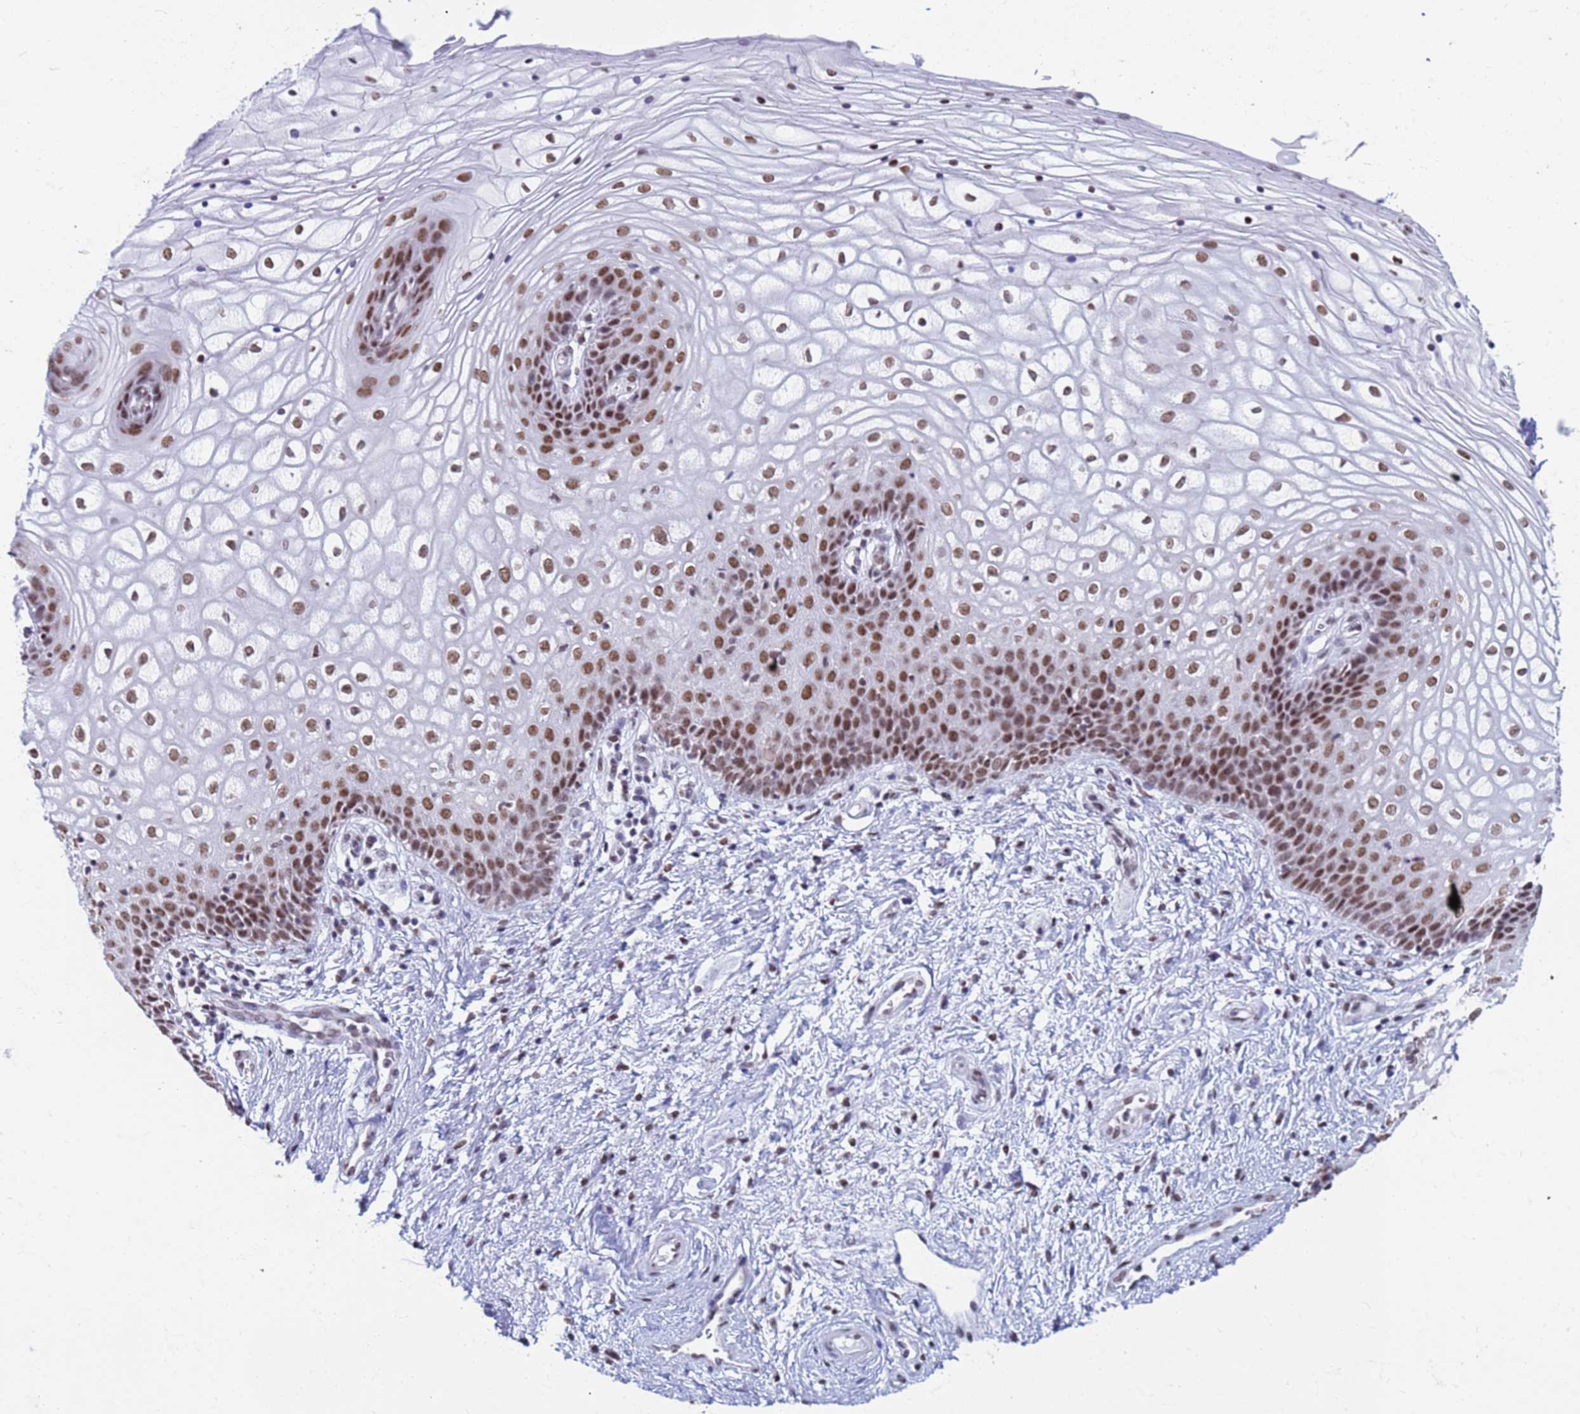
{"staining": {"intensity": "moderate", "quantity": ">75%", "location": "nuclear"}, "tissue": "vagina", "cell_type": "Squamous epithelial cells", "image_type": "normal", "snomed": [{"axis": "morphology", "description": "Normal tissue, NOS"}, {"axis": "topography", "description": "Vagina"}], "caption": "Protein positivity by immunohistochemistry (IHC) exhibits moderate nuclear positivity in approximately >75% of squamous epithelial cells in benign vagina.", "gene": "FAM170B", "patient": {"sex": "female", "age": 34}}